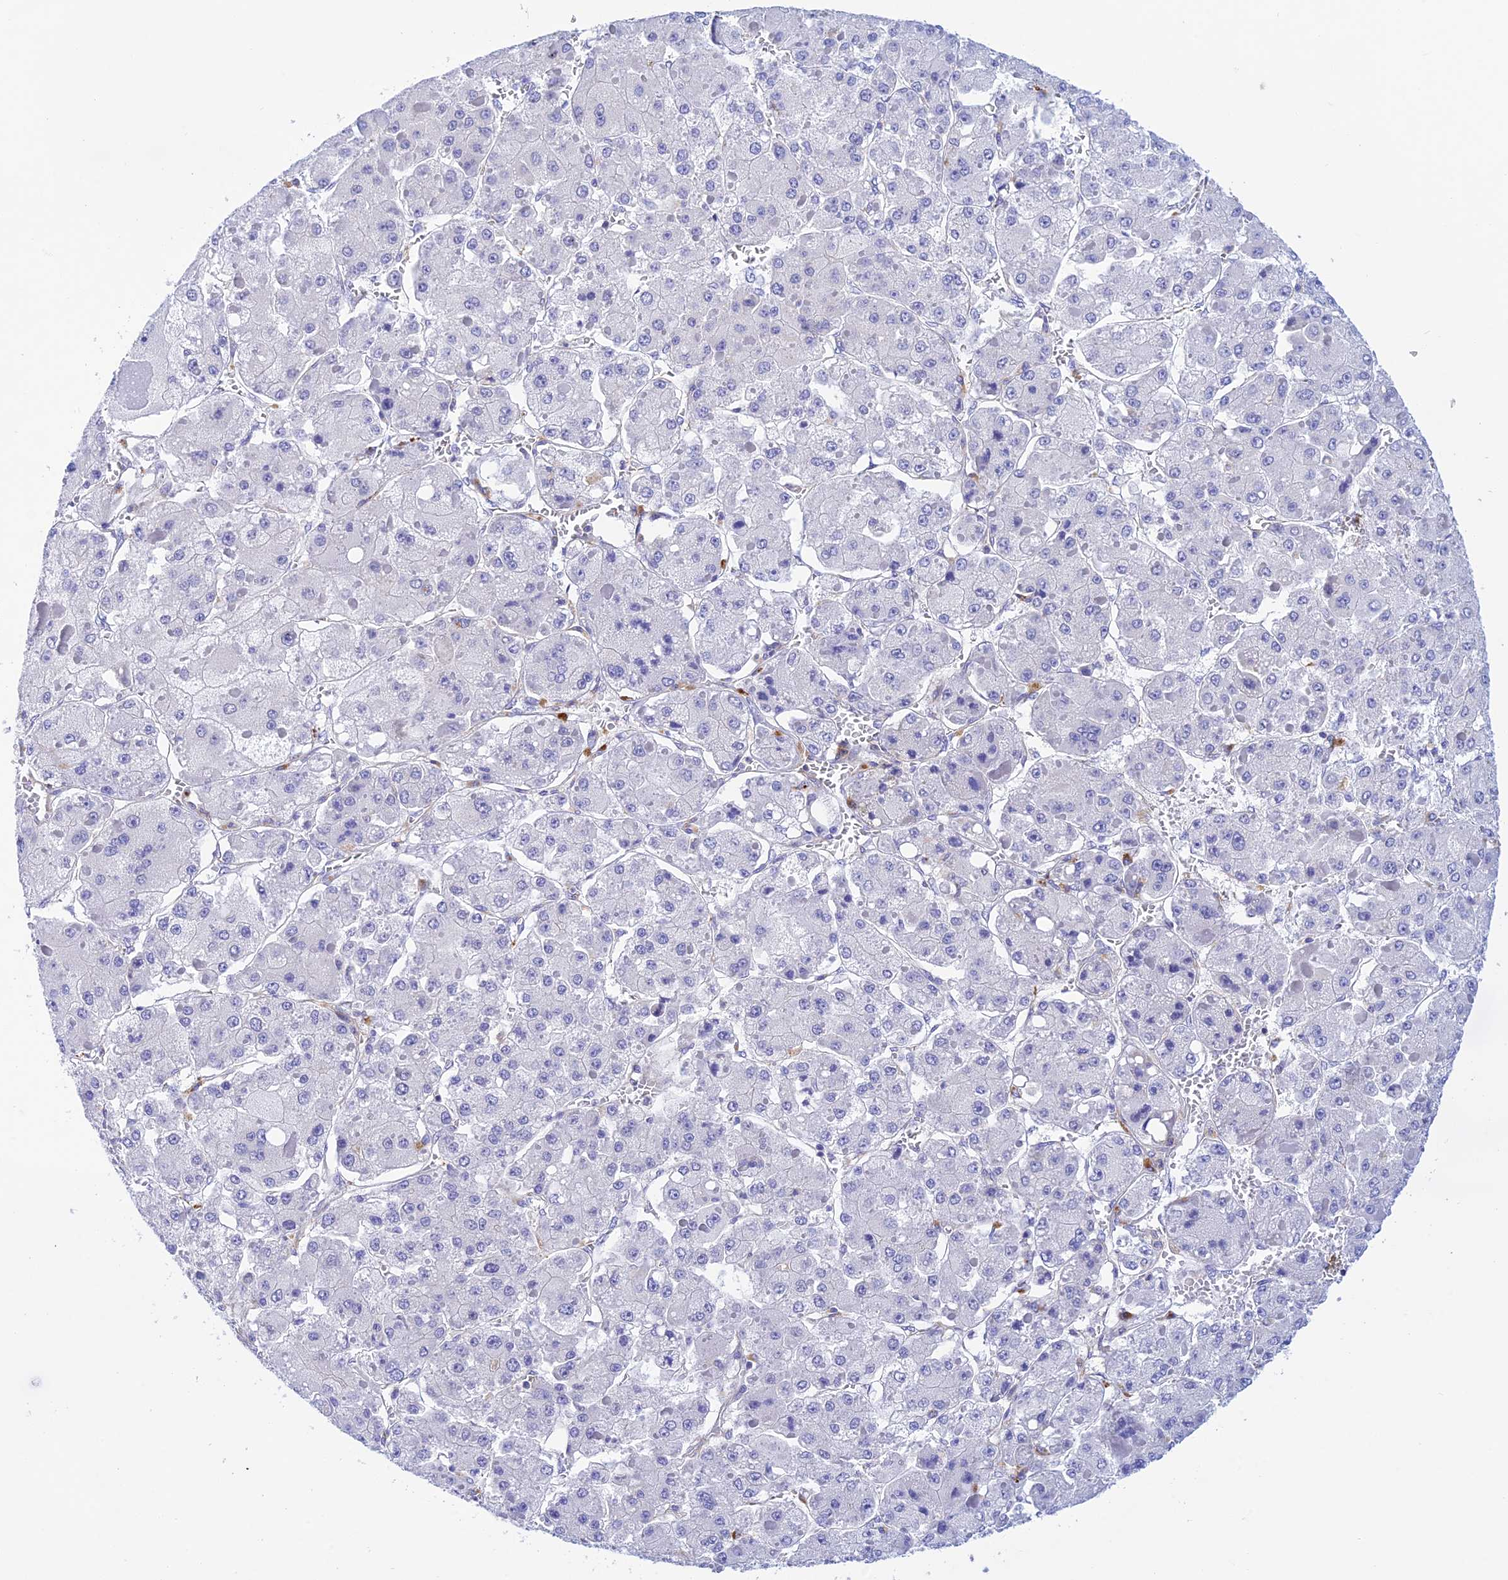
{"staining": {"intensity": "negative", "quantity": "none", "location": "none"}, "tissue": "liver cancer", "cell_type": "Tumor cells", "image_type": "cancer", "snomed": [{"axis": "morphology", "description": "Carcinoma, Hepatocellular, NOS"}, {"axis": "topography", "description": "Liver"}], "caption": "Immunohistochemistry histopathology image of hepatocellular carcinoma (liver) stained for a protein (brown), which exhibits no positivity in tumor cells.", "gene": "ZDHHC16", "patient": {"sex": "female", "age": 73}}